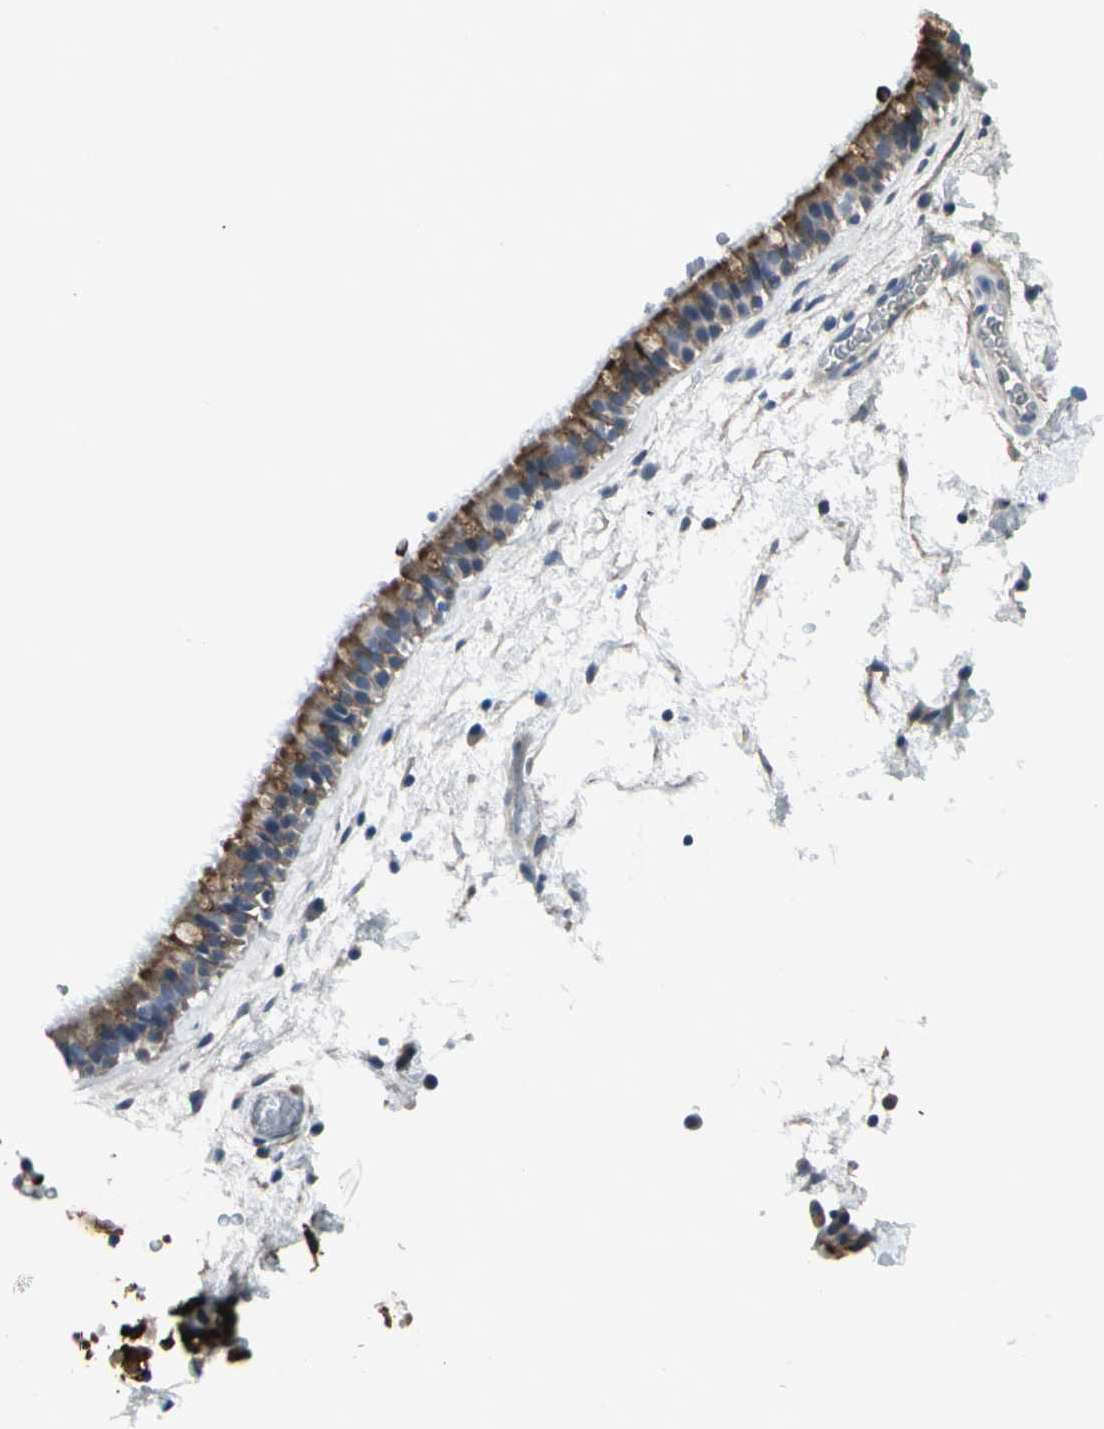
{"staining": {"intensity": "strong", "quantity": "25%-75%", "location": "cytoplasmic/membranous"}, "tissue": "nasopharynx", "cell_type": "Respiratory epithelial cells", "image_type": "normal", "snomed": [{"axis": "morphology", "description": "Normal tissue, NOS"}, {"axis": "morphology", "description": "Inflammation, NOS"}, {"axis": "topography", "description": "Nasopharynx"}], "caption": "An immunohistochemistry (IHC) photomicrograph of benign tissue is shown. Protein staining in brown shows strong cytoplasmic/membranous positivity in nasopharynx within respiratory epithelial cells.", "gene": "PIGR", "patient": {"sex": "male", "age": 48}}